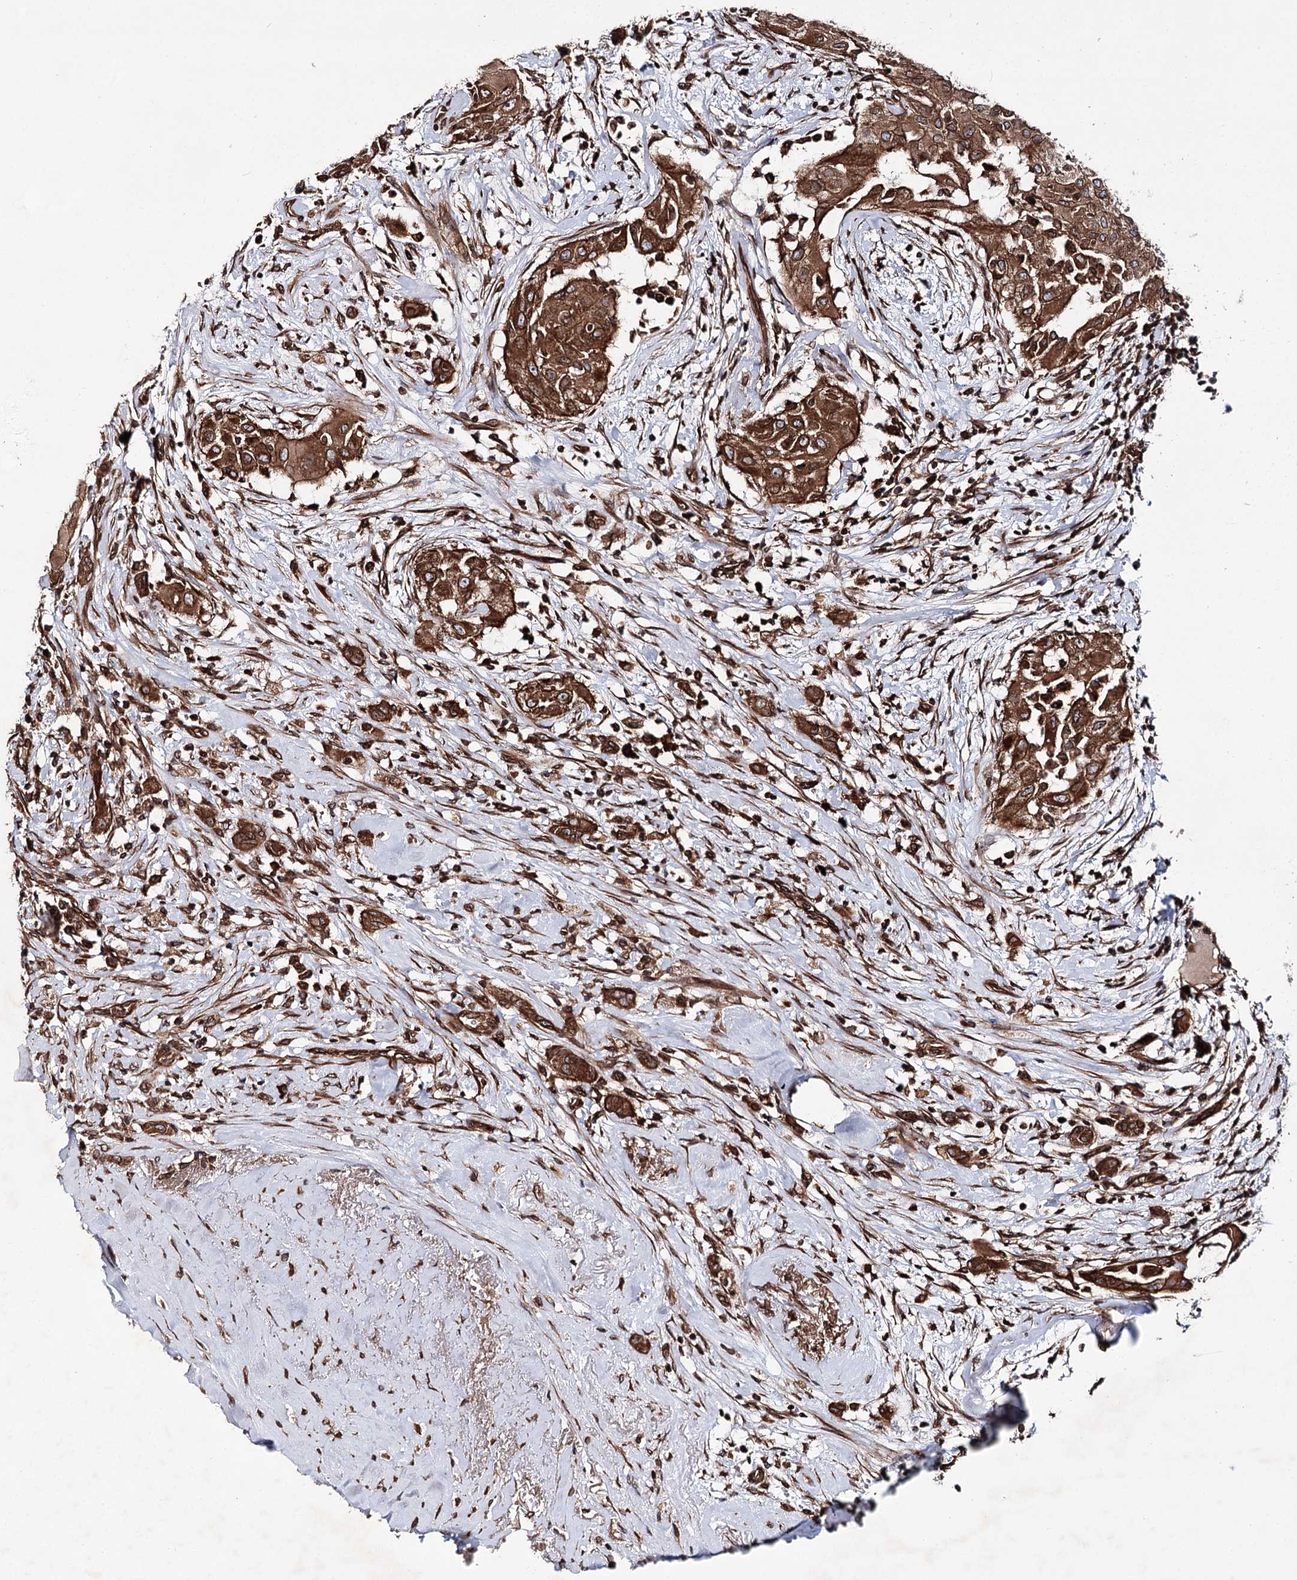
{"staining": {"intensity": "strong", "quantity": ">75%", "location": "cytoplasmic/membranous"}, "tissue": "thyroid cancer", "cell_type": "Tumor cells", "image_type": "cancer", "snomed": [{"axis": "morphology", "description": "Papillary adenocarcinoma, NOS"}, {"axis": "topography", "description": "Thyroid gland"}], "caption": "Brown immunohistochemical staining in human papillary adenocarcinoma (thyroid) exhibits strong cytoplasmic/membranous positivity in about >75% of tumor cells.", "gene": "FGFR1OP2", "patient": {"sex": "female", "age": 59}}